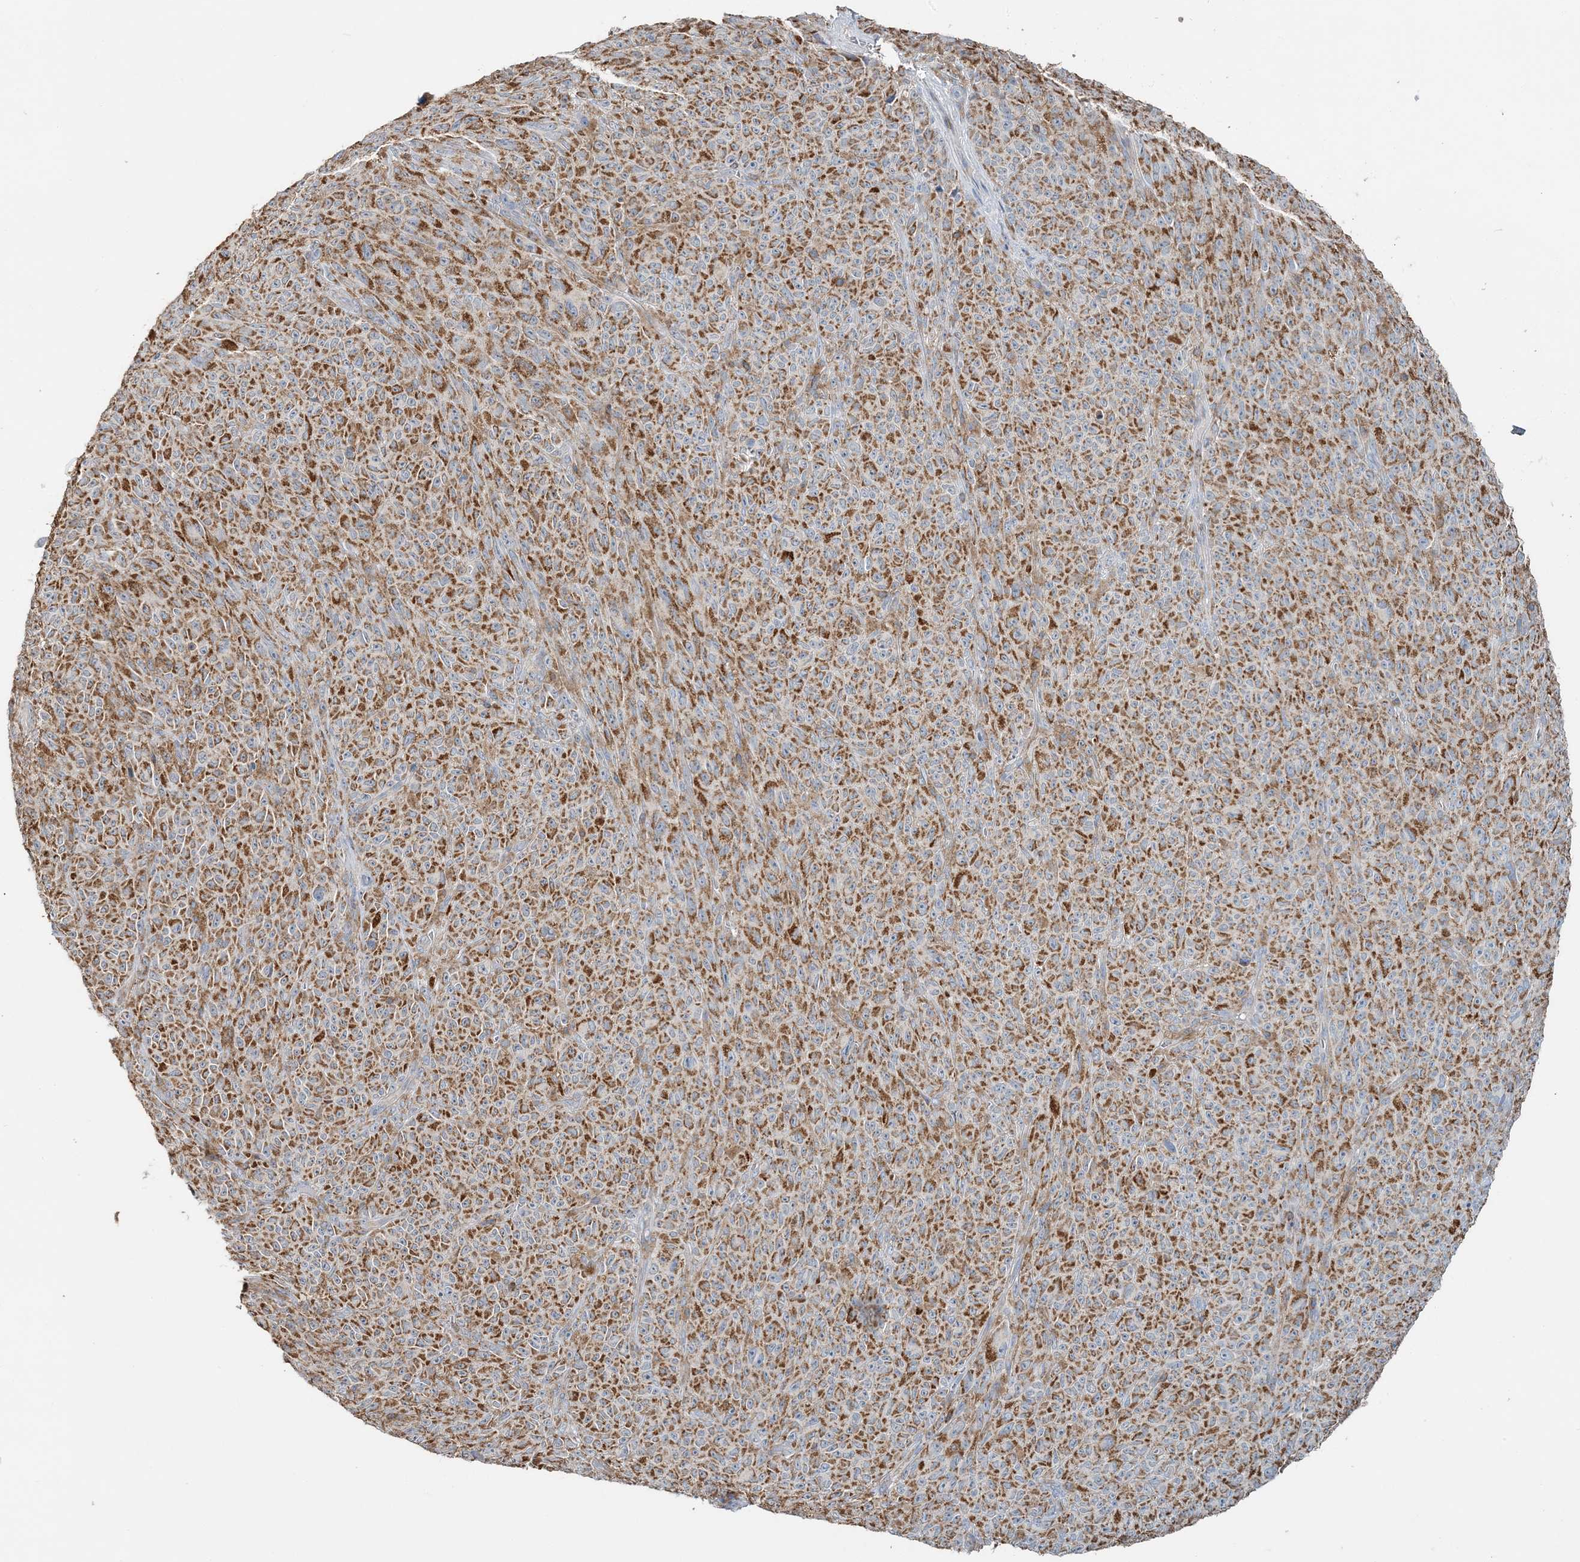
{"staining": {"intensity": "moderate", "quantity": ">75%", "location": "cytoplasmic/membranous"}, "tissue": "melanoma", "cell_type": "Tumor cells", "image_type": "cancer", "snomed": [{"axis": "morphology", "description": "Malignant melanoma, NOS"}, {"axis": "topography", "description": "Skin"}], "caption": "A brown stain highlights moderate cytoplasmic/membranous positivity of a protein in melanoma tumor cells.", "gene": "TMLHE", "patient": {"sex": "female", "age": 82}}